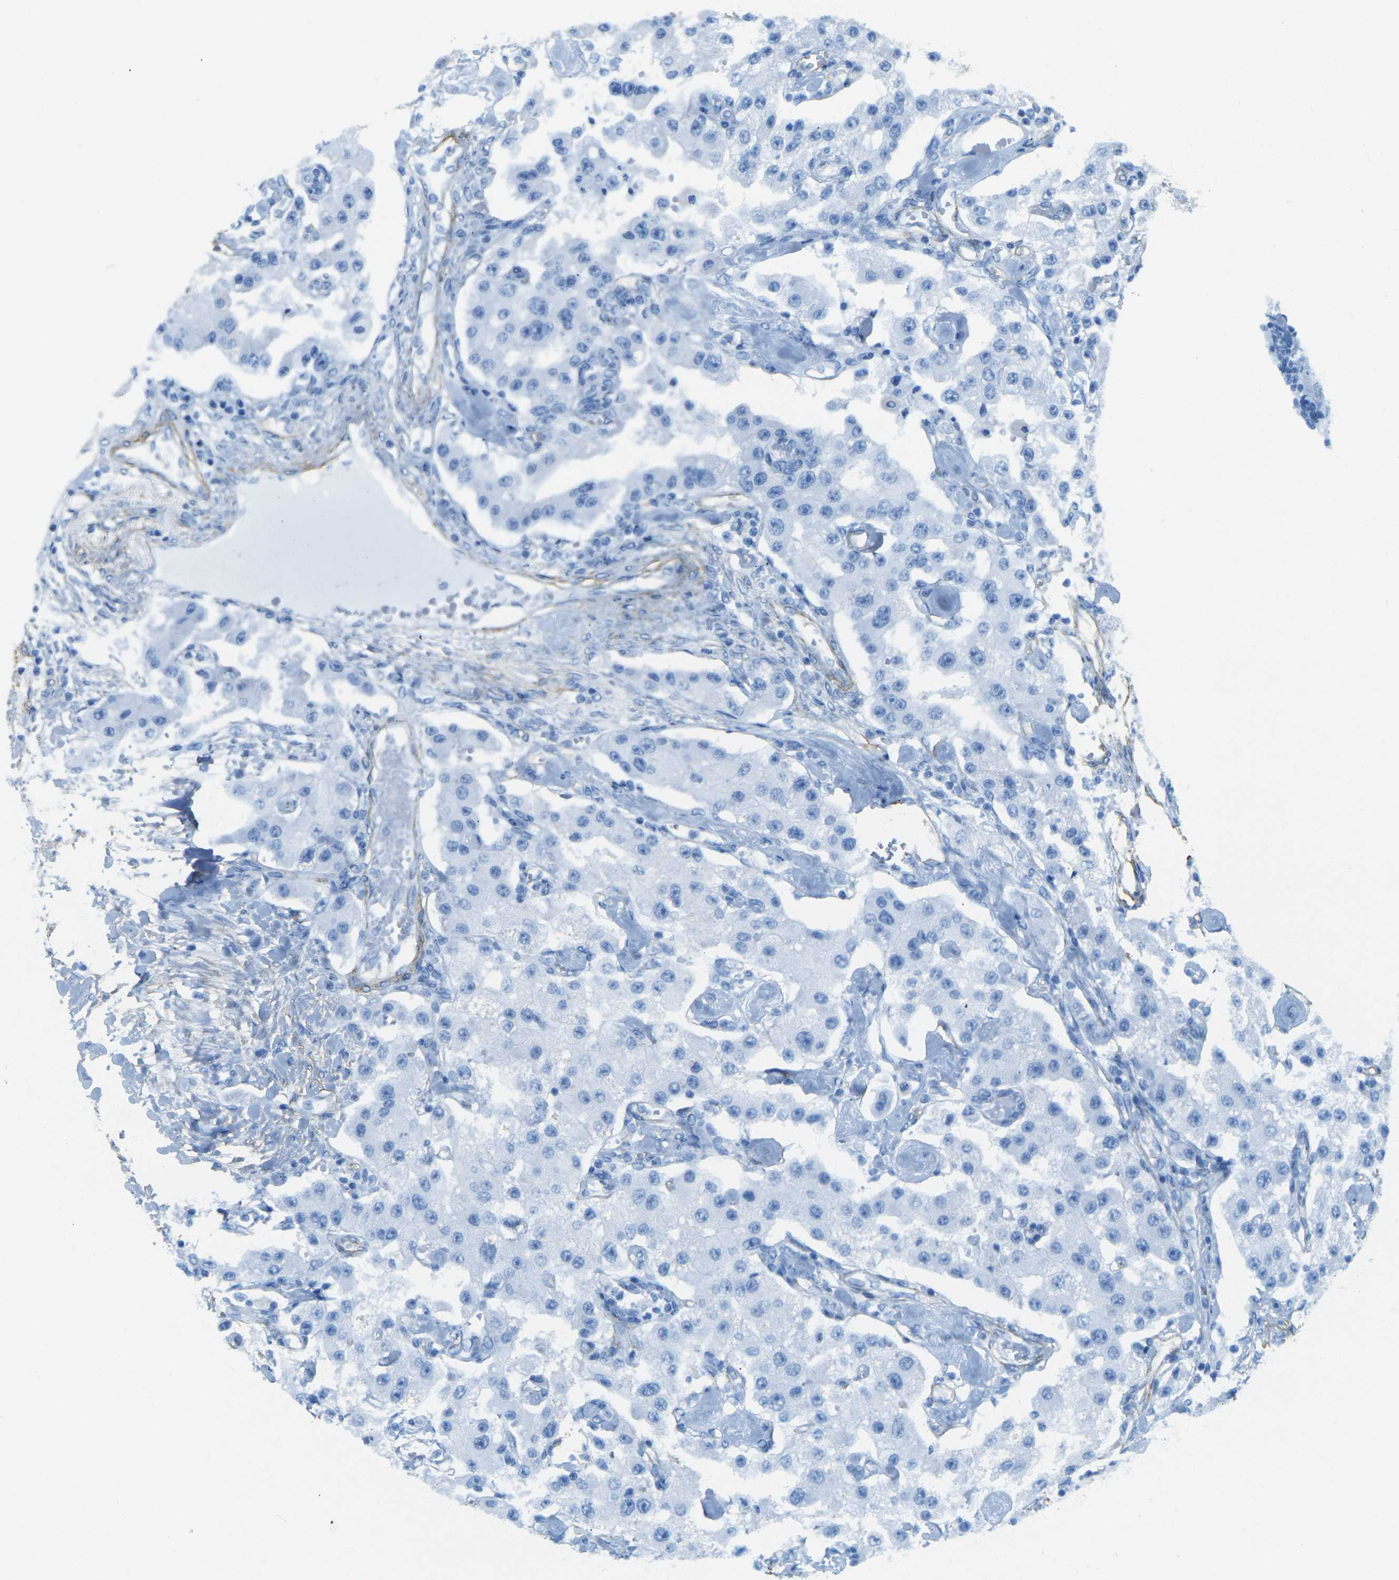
{"staining": {"intensity": "negative", "quantity": "none", "location": "none"}, "tissue": "carcinoid", "cell_type": "Tumor cells", "image_type": "cancer", "snomed": [{"axis": "morphology", "description": "Carcinoid, malignant, NOS"}, {"axis": "topography", "description": "Pancreas"}], "caption": "Photomicrograph shows no protein staining in tumor cells of carcinoid (malignant) tissue.", "gene": "EPHA7", "patient": {"sex": "male", "age": 41}}